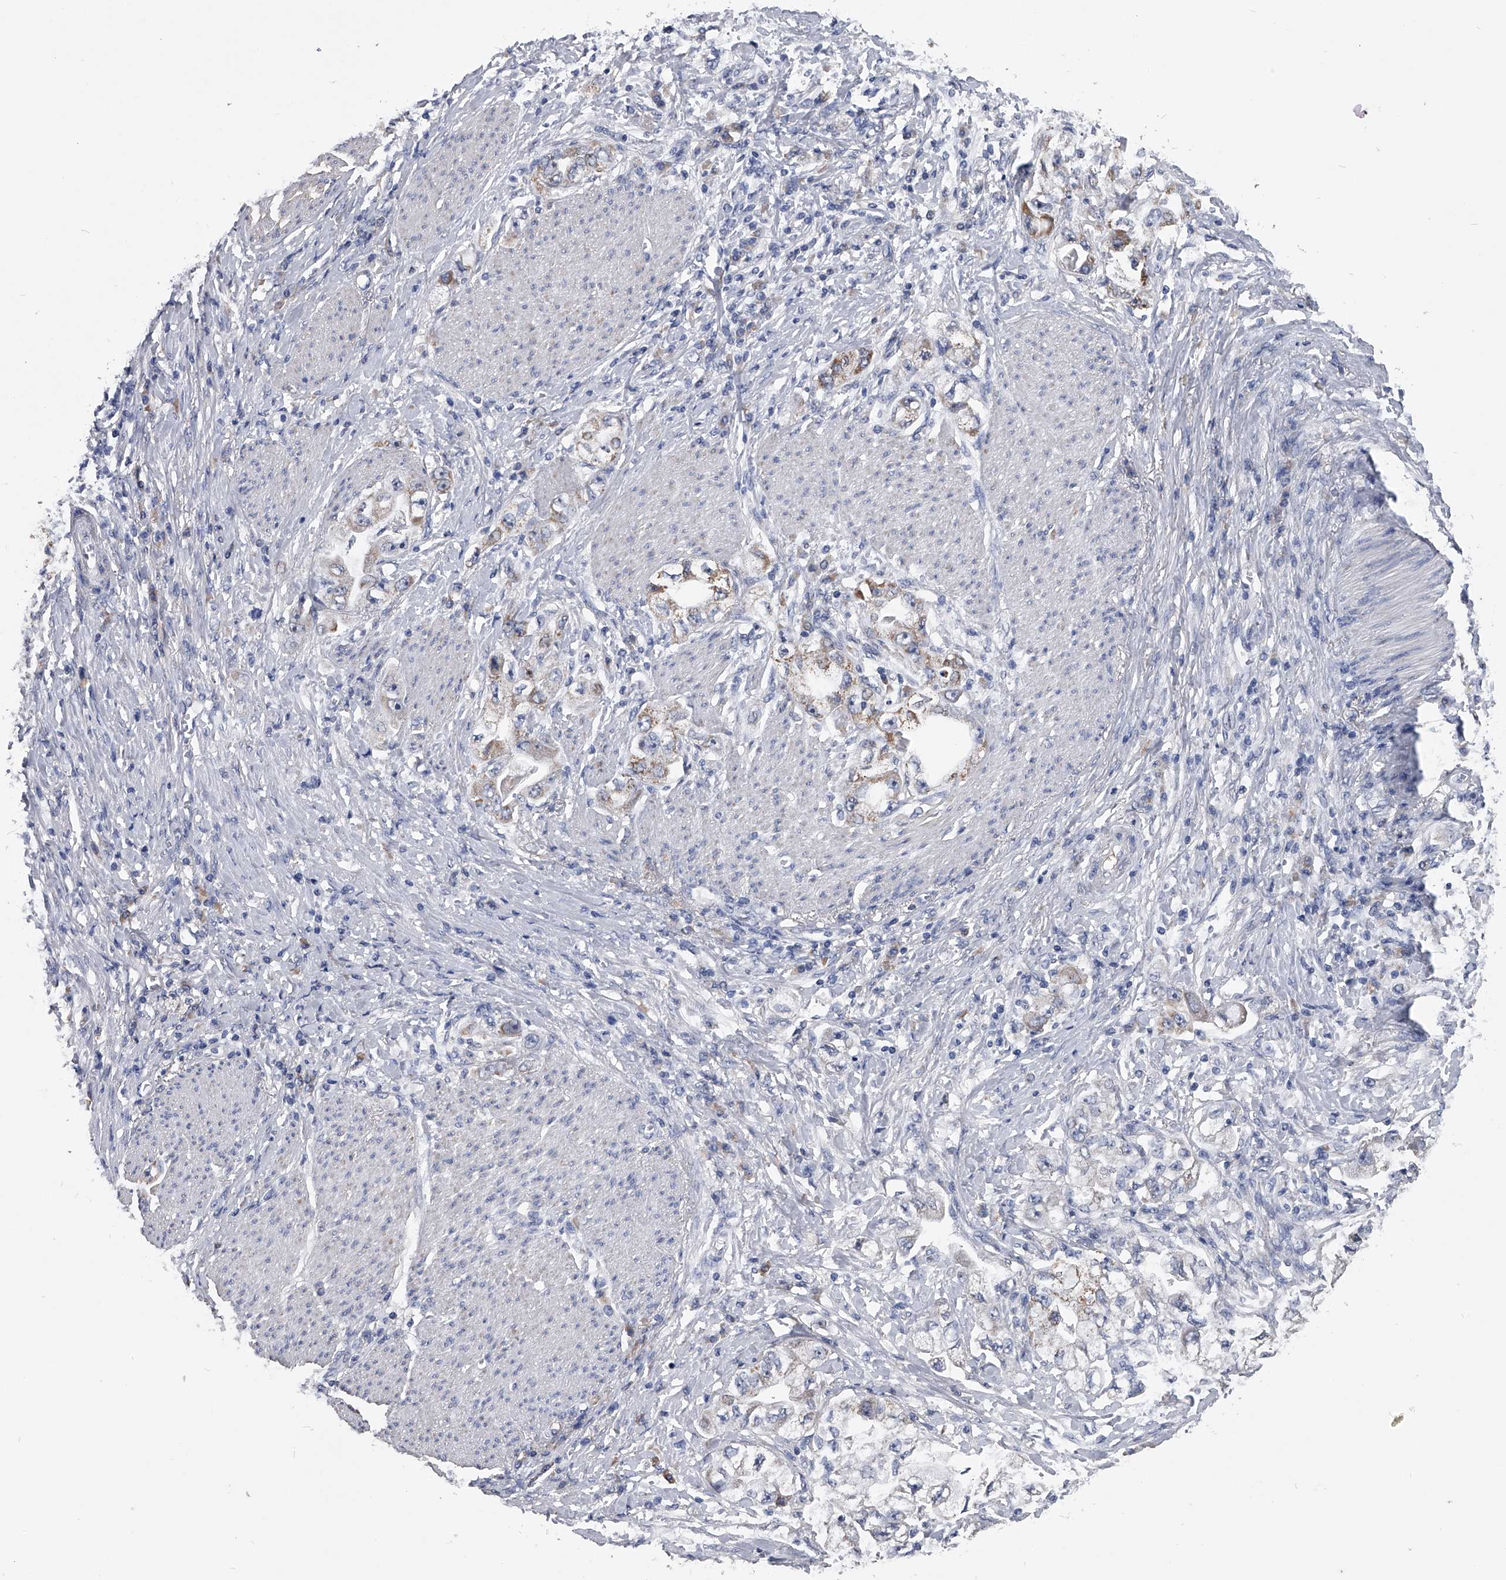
{"staining": {"intensity": "weak", "quantity": ">75%", "location": "cytoplasmic/membranous"}, "tissue": "stomach cancer", "cell_type": "Tumor cells", "image_type": "cancer", "snomed": [{"axis": "morphology", "description": "Adenocarcinoma, NOS"}, {"axis": "topography", "description": "Stomach, lower"}], "caption": "Weak cytoplasmic/membranous staining for a protein is seen in about >75% of tumor cells of stomach adenocarcinoma using immunohistochemistry (IHC).", "gene": "OAT", "patient": {"sex": "female", "age": 93}}